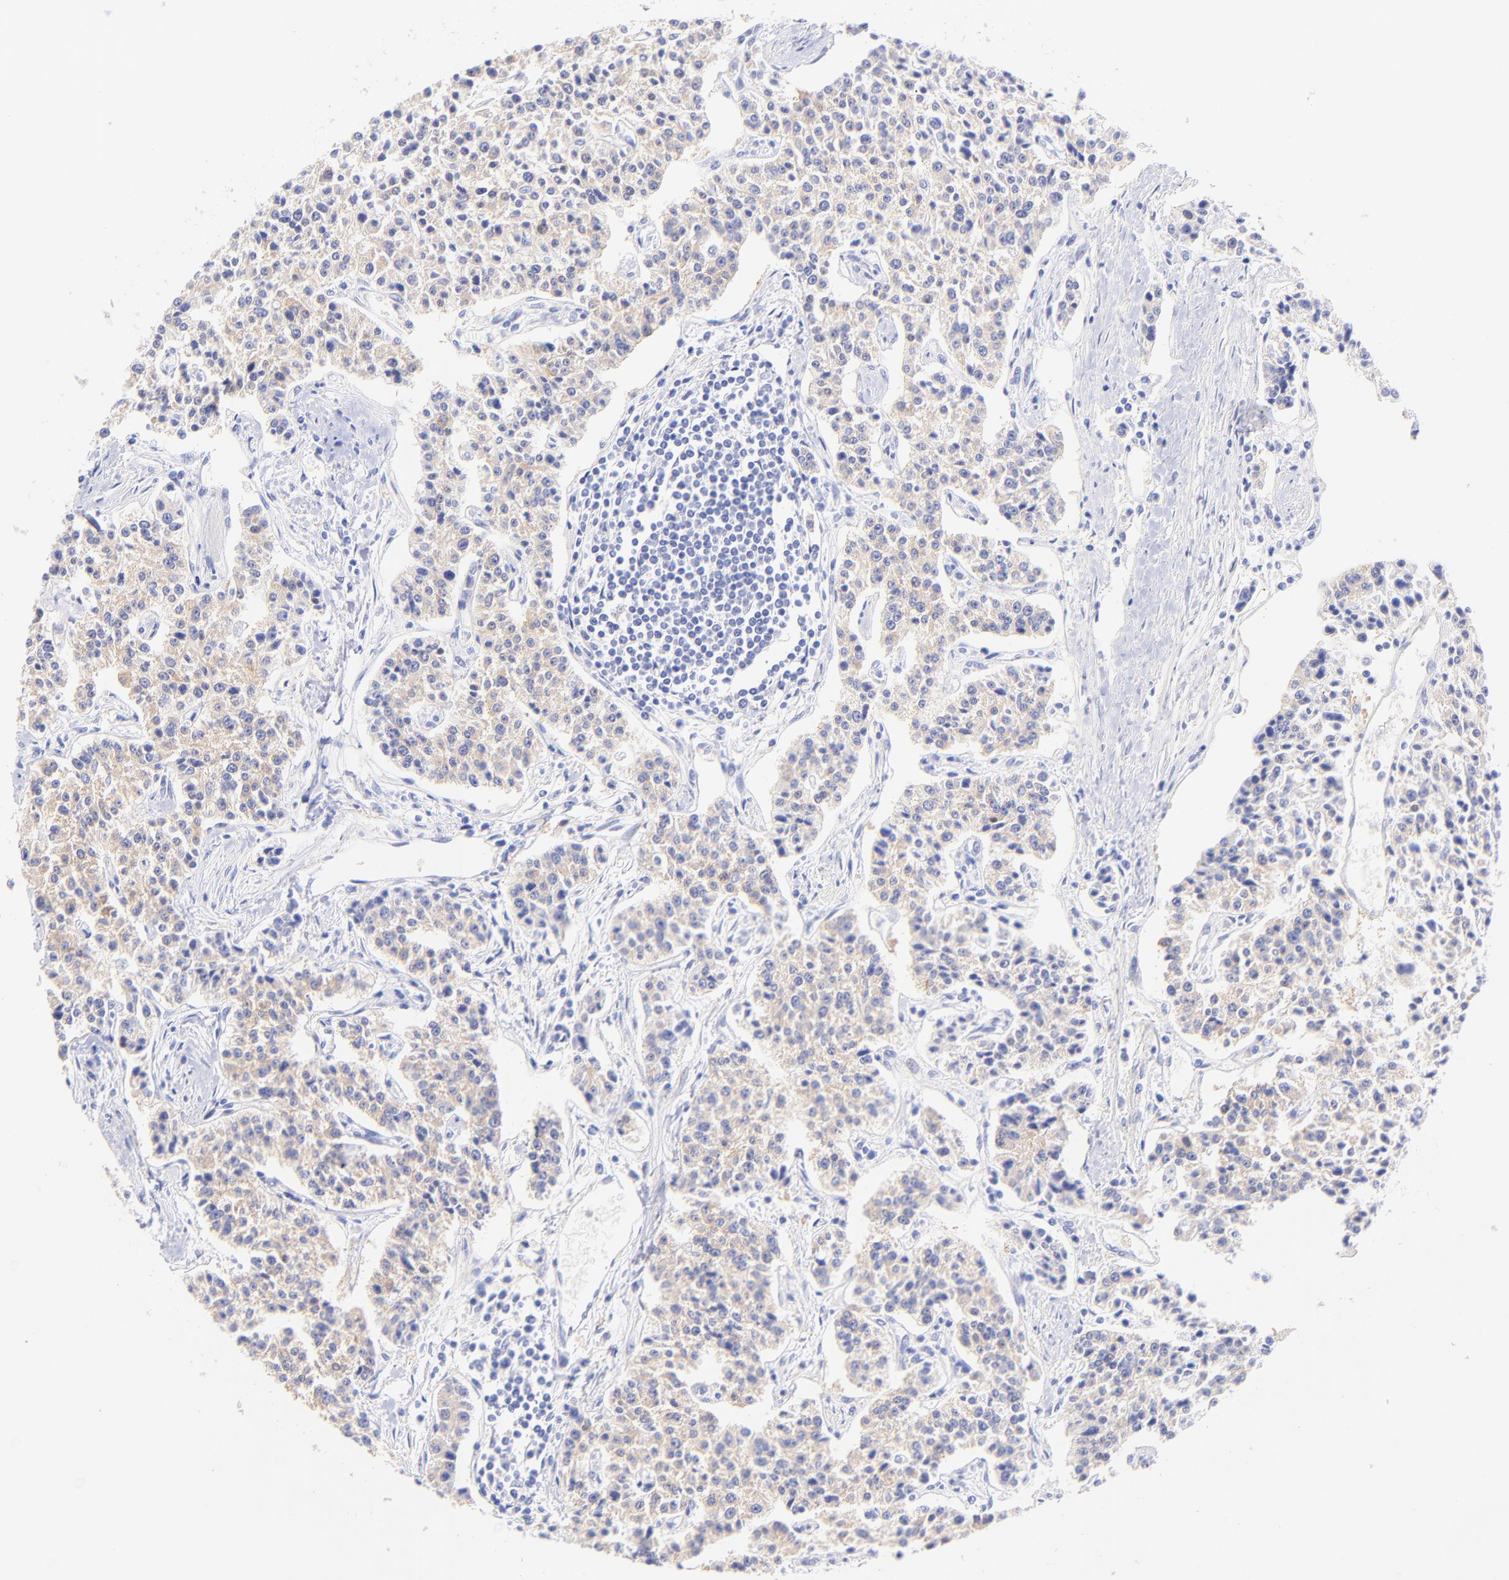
{"staining": {"intensity": "weak", "quantity": ">75%", "location": "cytoplasmic/membranous"}, "tissue": "carcinoid", "cell_type": "Tumor cells", "image_type": "cancer", "snomed": [{"axis": "morphology", "description": "Carcinoid, malignant, NOS"}, {"axis": "topography", "description": "Stomach"}], "caption": "Carcinoid stained with immunohistochemistry (IHC) demonstrates weak cytoplasmic/membranous expression in about >75% of tumor cells.", "gene": "GPHN", "patient": {"sex": "female", "age": 76}}